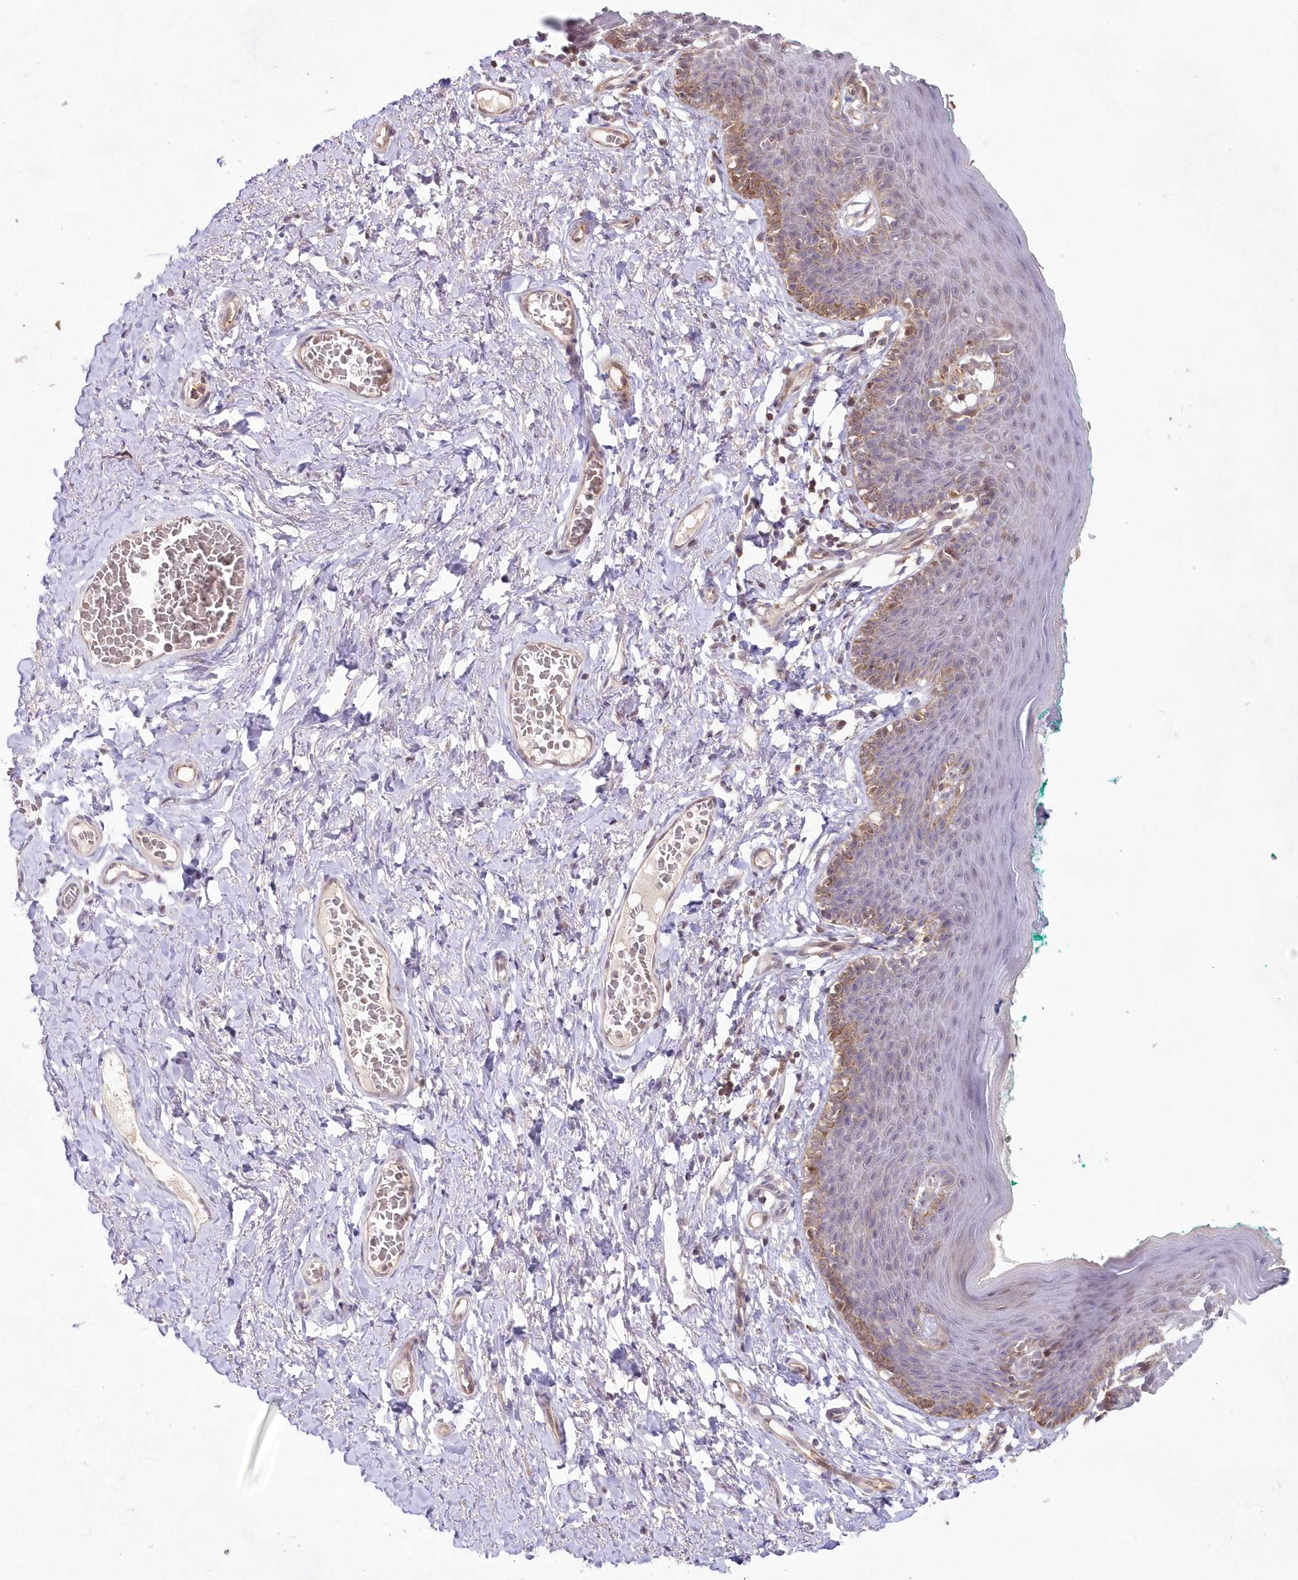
{"staining": {"intensity": "moderate", "quantity": "<25%", "location": "cytoplasmic/membranous"}, "tissue": "skin", "cell_type": "Epidermal cells", "image_type": "normal", "snomed": [{"axis": "morphology", "description": "Normal tissue, NOS"}, {"axis": "topography", "description": "Vulva"}], "caption": "Immunohistochemical staining of unremarkable skin reveals <25% levels of moderate cytoplasmic/membranous protein positivity in about <25% of epidermal cells. The staining was performed using DAB to visualize the protein expression in brown, while the nuclei were stained in blue with hematoxylin (Magnification: 20x).", "gene": "IMPA1", "patient": {"sex": "female", "age": 66}}